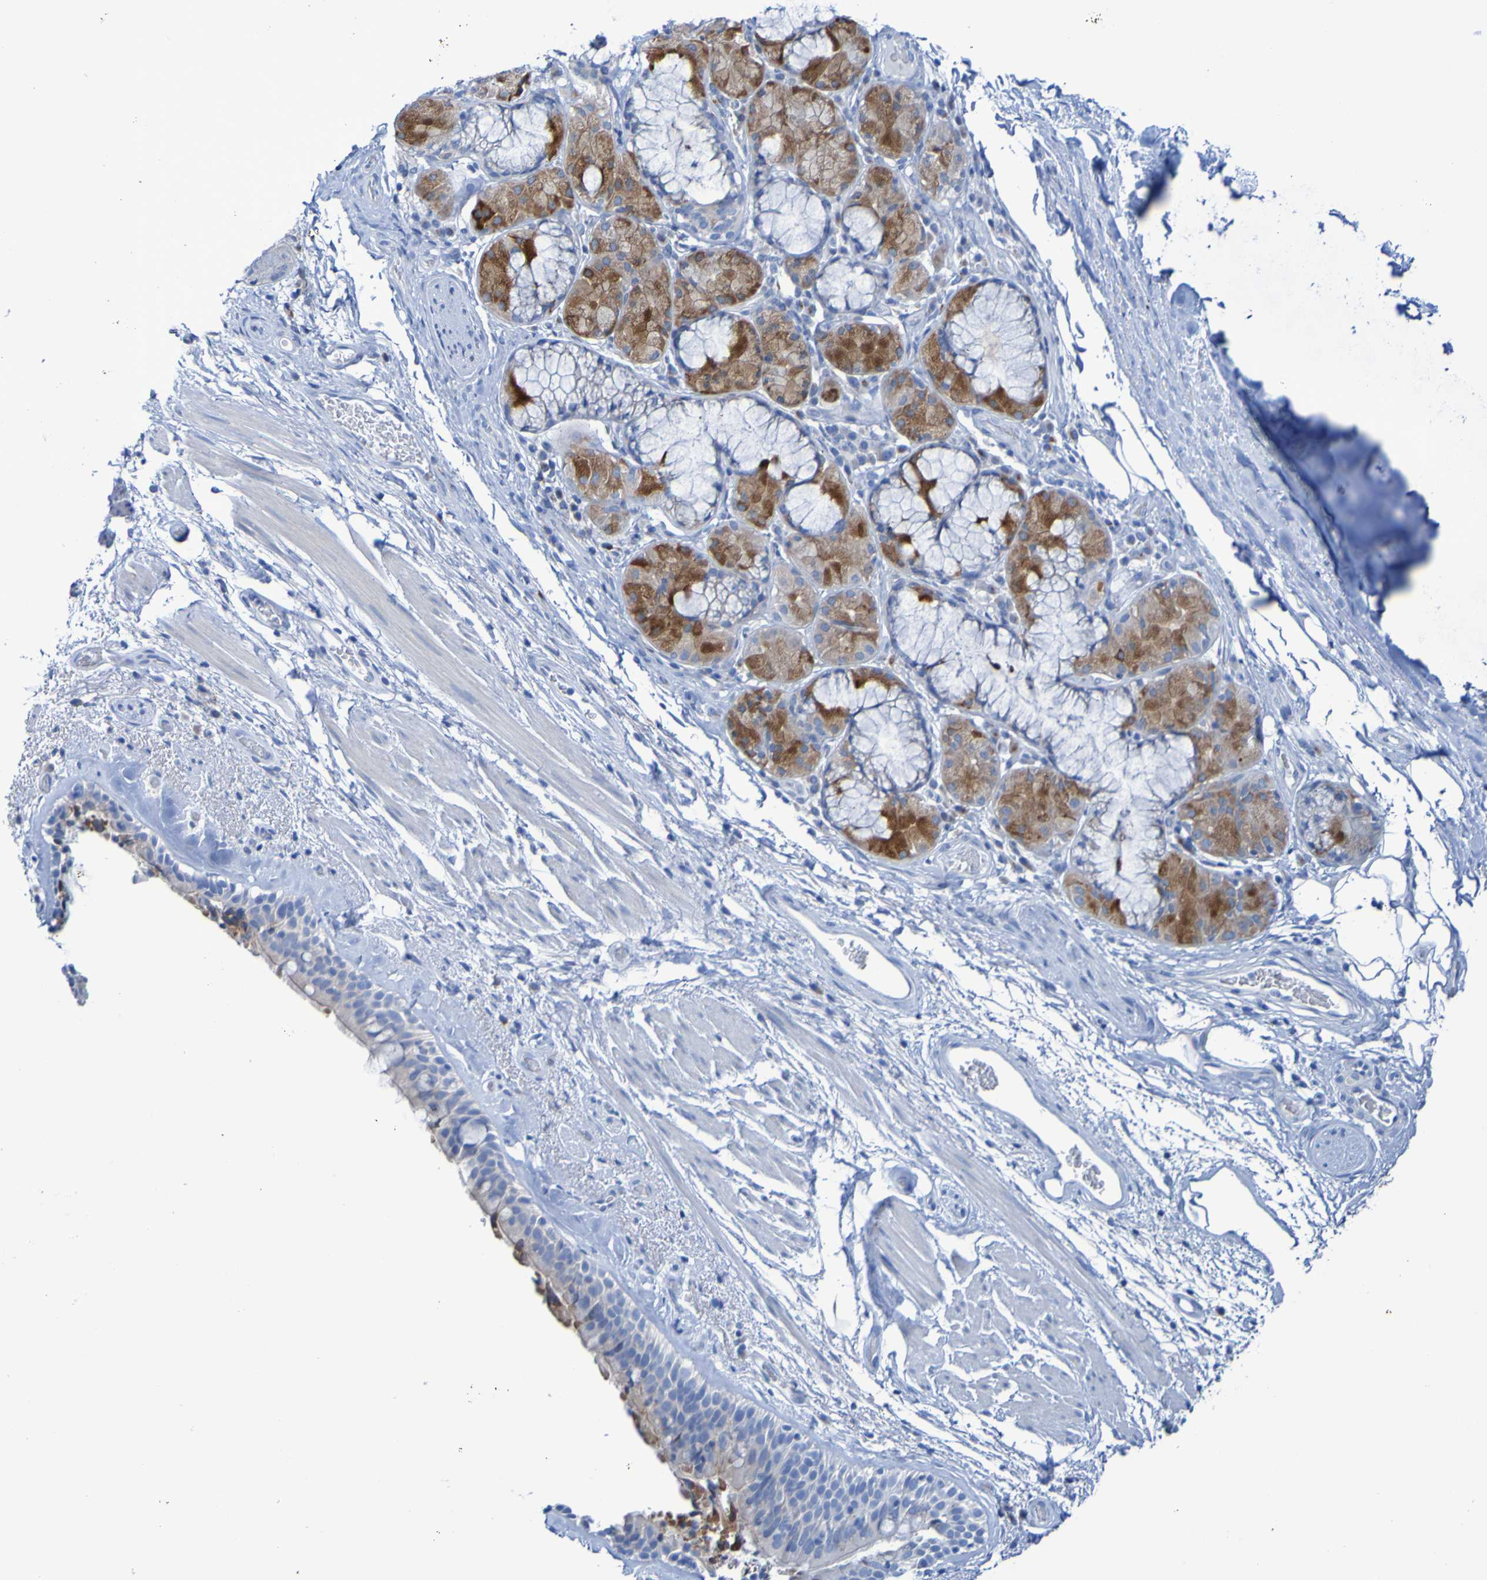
{"staining": {"intensity": "negative", "quantity": "none", "location": "none"}, "tissue": "bronchus", "cell_type": "Respiratory epithelial cells", "image_type": "normal", "snomed": [{"axis": "morphology", "description": "Normal tissue, NOS"}, {"axis": "morphology", "description": "Adenocarcinoma, NOS"}, {"axis": "topography", "description": "Bronchus"}, {"axis": "topography", "description": "Lung"}], "caption": "Immunohistochemistry of unremarkable human bronchus reveals no staining in respiratory epithelial cells. (Stains: DAB immunohistochemistry (IHC) with hematoxylin counter stain, Microscopy: brightfield microscopy at high magnification).", "gene": "ACMSD", "patient": {"sex": "female", "age": 54}}